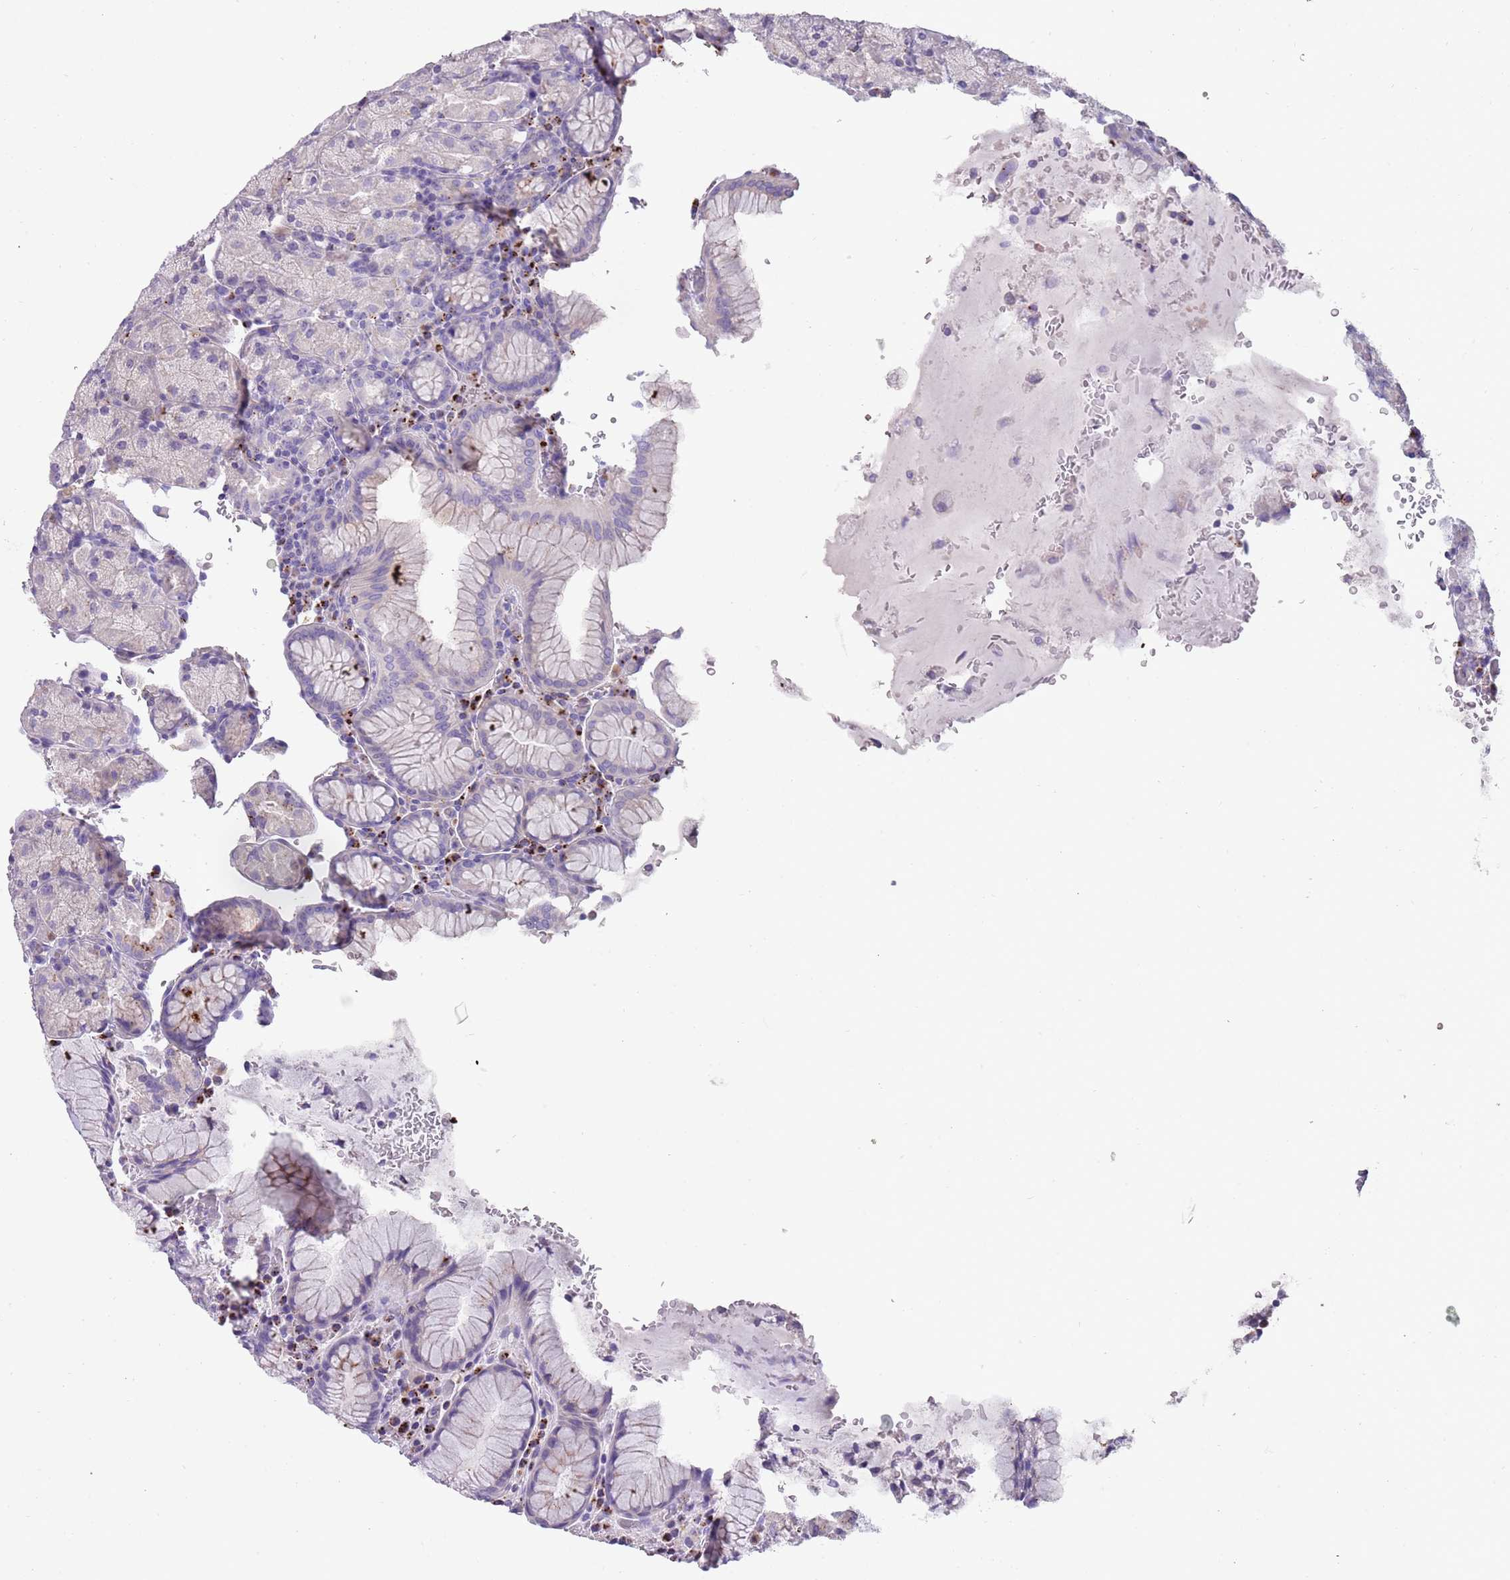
{"staining": {"intensity": "moderate", "quantity": "<25%", "location": "cytoplasmic/membranous"}, "tissue": "stomach", "cell_type": "Glandular cells", "image_type": "normal", "snomed": [{"axis": "morphology", "description": "Normal tissue, NOS"}, {"axis": "topography", "description": "Stomach, upper"}, {"axis": "topography", "description": "Stomach, lower"}], "caption": "Immunohistochemical staining of benign stomach reveals moderate cytoplasmic/membranous protein expression in about <25% of glandular cells.", "gene": "LRRN3", "patient": {"sex": "male", "age": 80}}